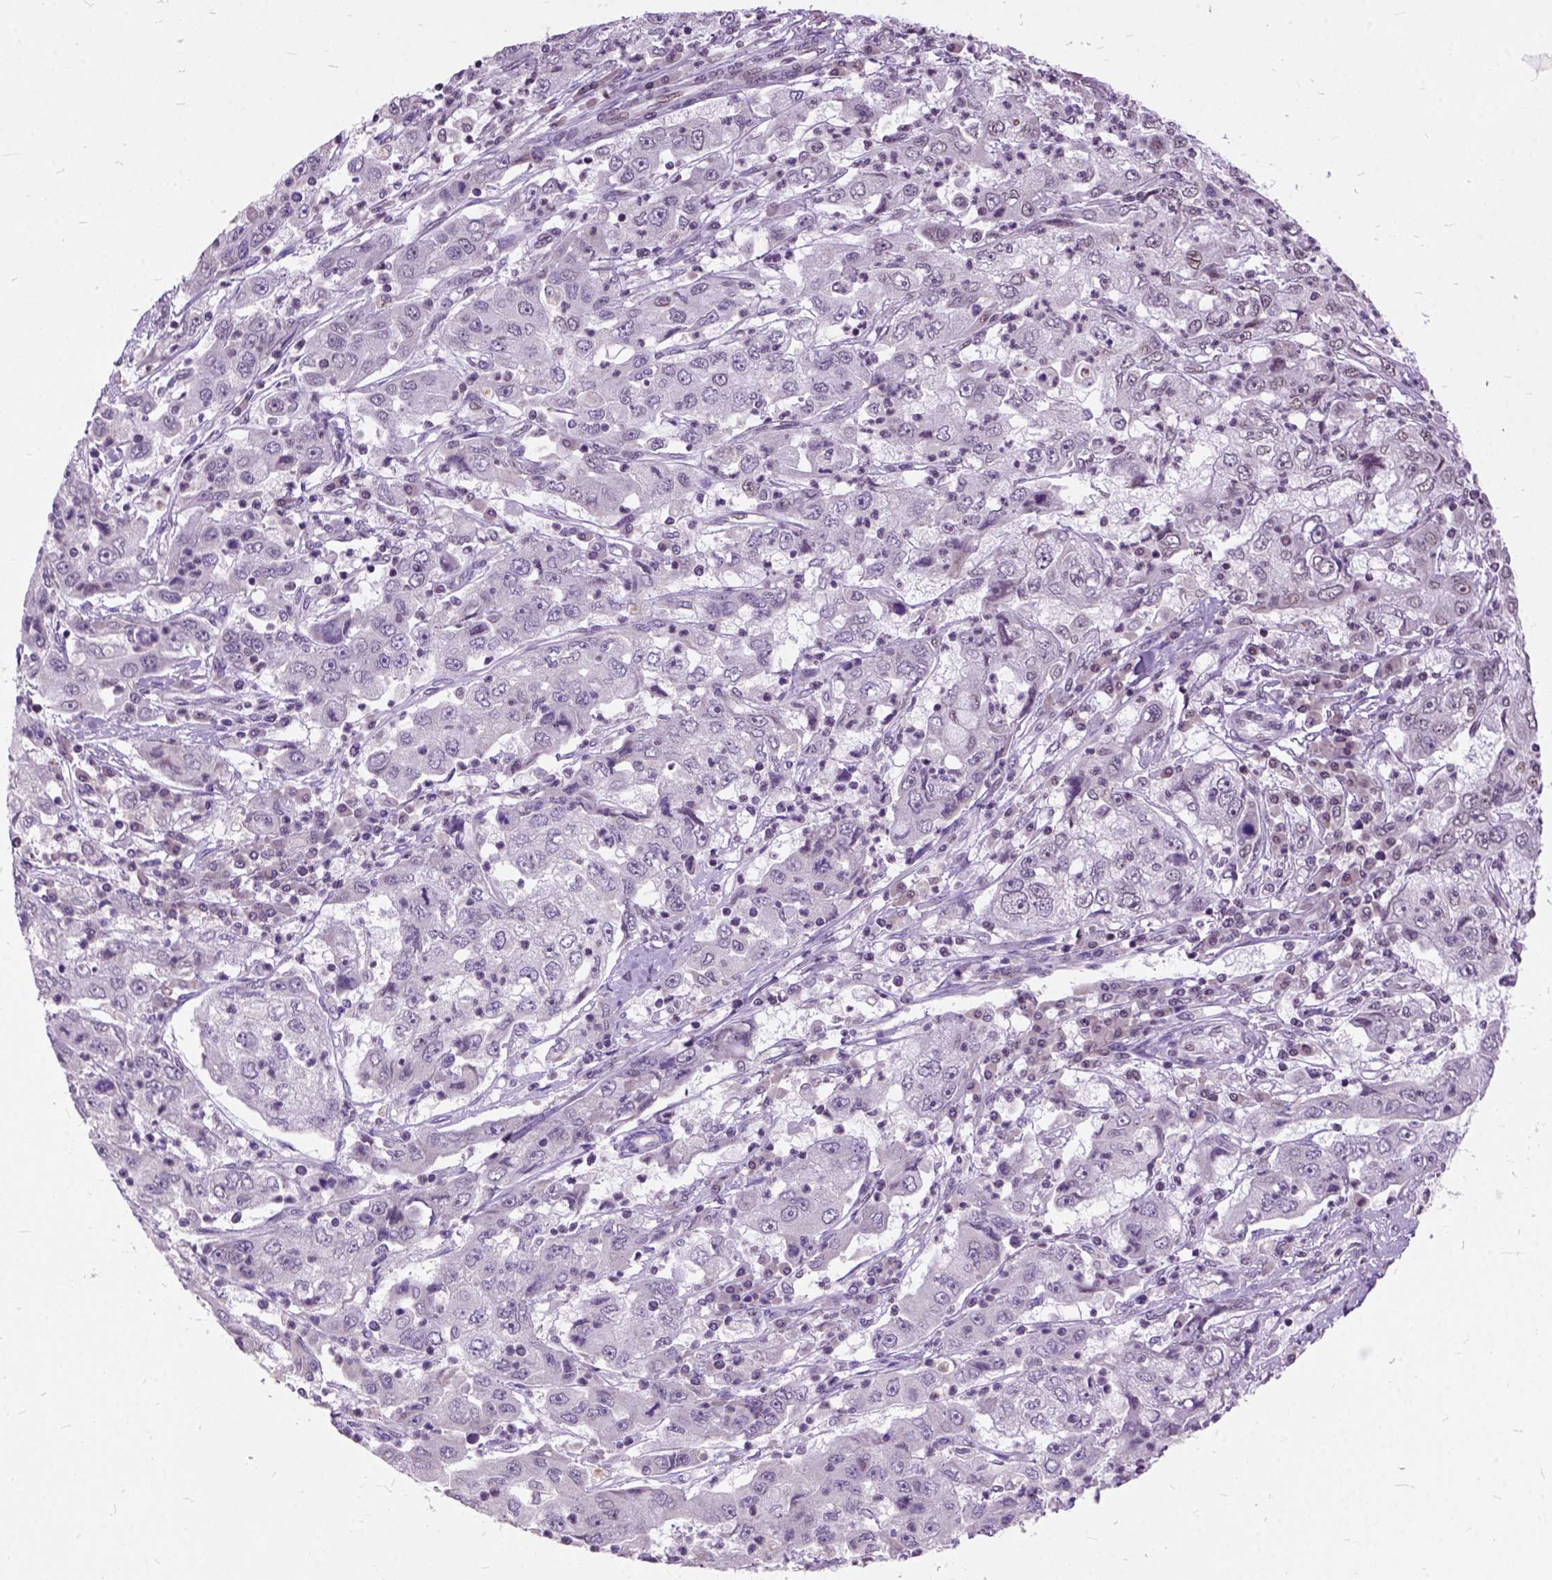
{"staining": {"intensity": "negative", "quantity": "none", "location": "none"}, "tissue": "cervical cancer", "cell_type": "Tumor cells", "image_type": "cancer", "snomed": [{"axis": "morphology", "description": "Squamous cell carcinoma, NOS"}, {"axis": "topography", "description": "Cervix"}], "caption": "There is no significant expression in tumor cells of squamous cell carcinoma (cervical).", "gene": "ORC5", "patient": {"sex": "female", "age": 36}}